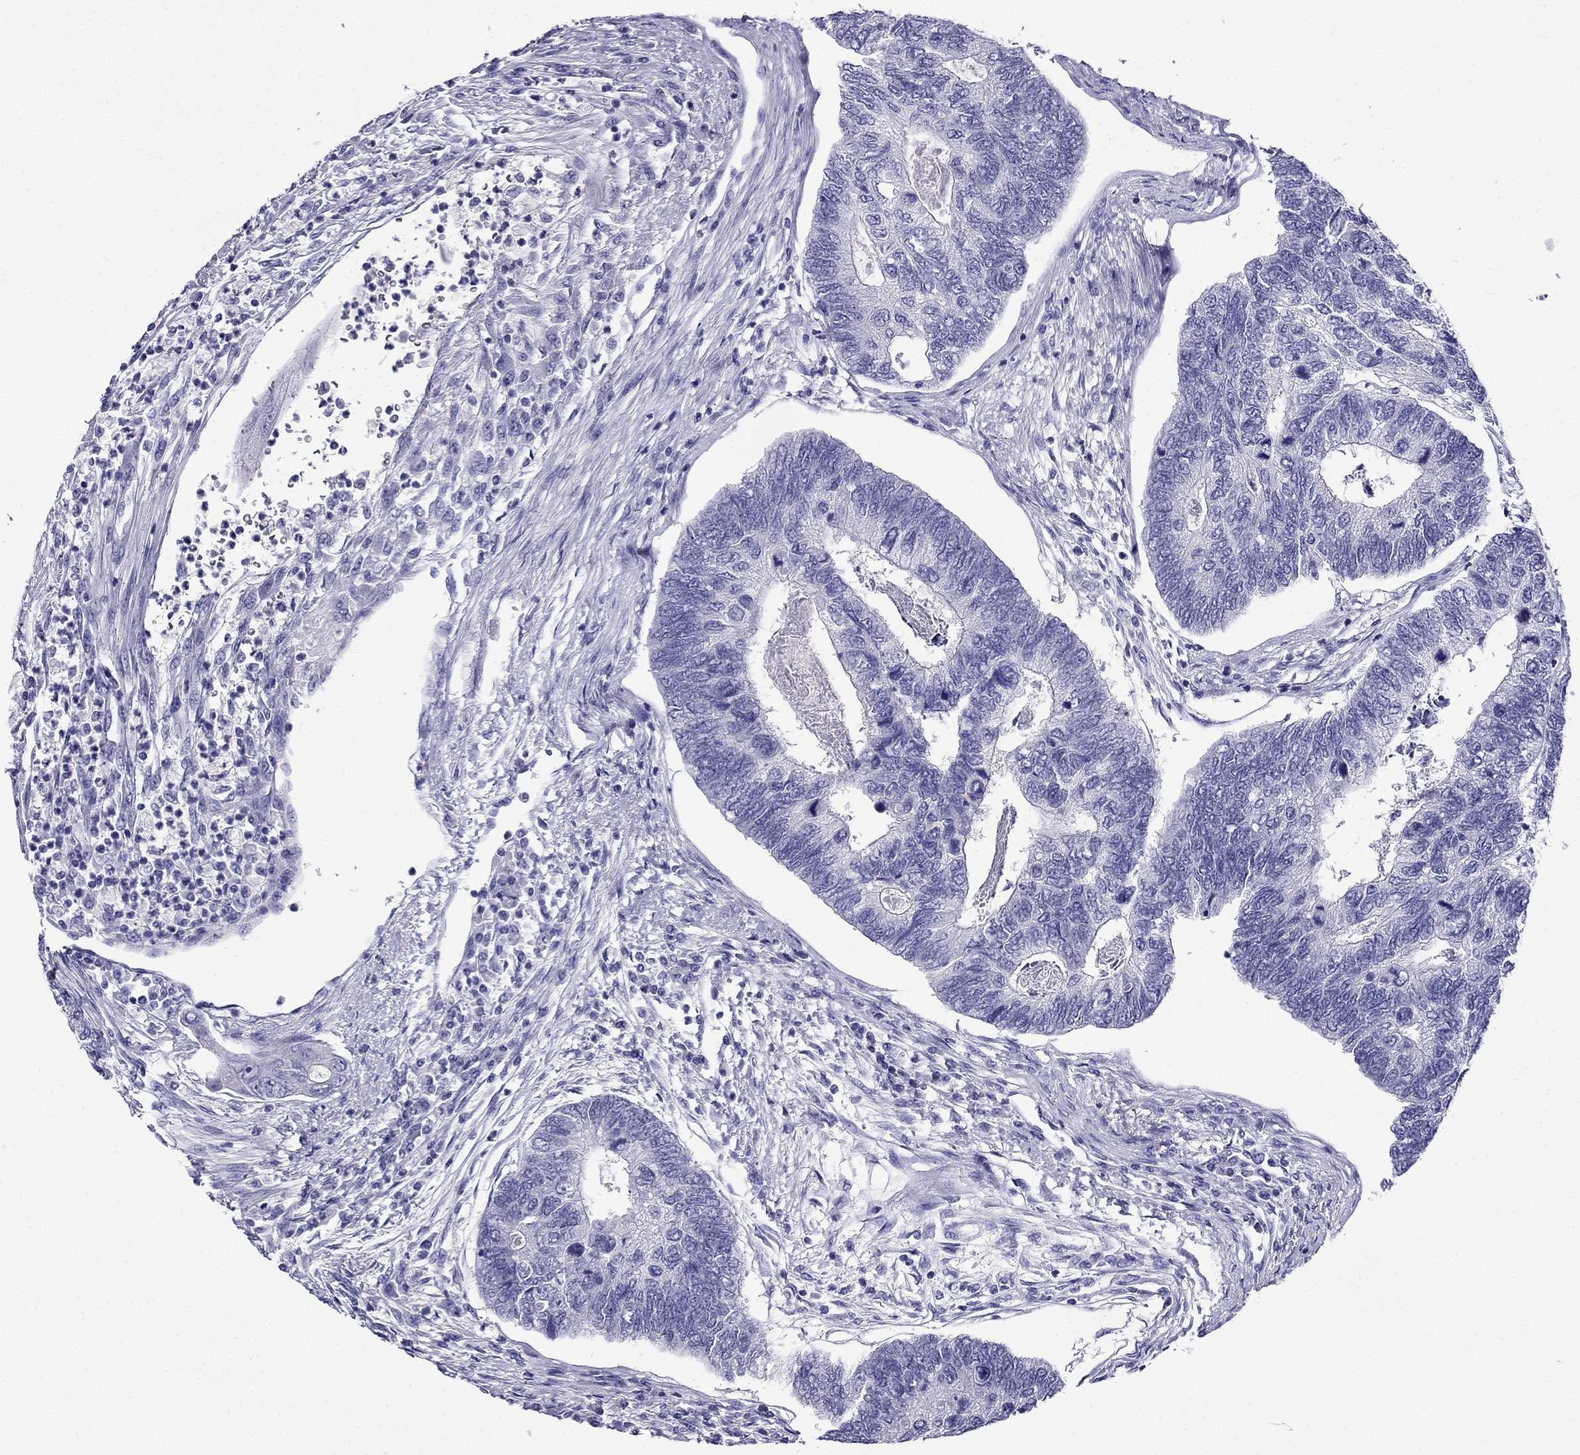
{"staining": {"intensity": "negative", "quantity": "none", "location": "none"}, "tissue": "colorectal cancer", "cell_type": "Tumor cells", "image_type": "cancer", "snomed": [{"axis": "morphology", "description": "Adenocarcinoma, NOS"}, {"axis": "topography", "description": "Colon"}], "caption": "Colorectal adenocarcinoma was stained to show a protein in brown. There is no significant positivity in tumor cells.", "gene": "ERC2", "patient": {"sex": "female", "age": 67}}